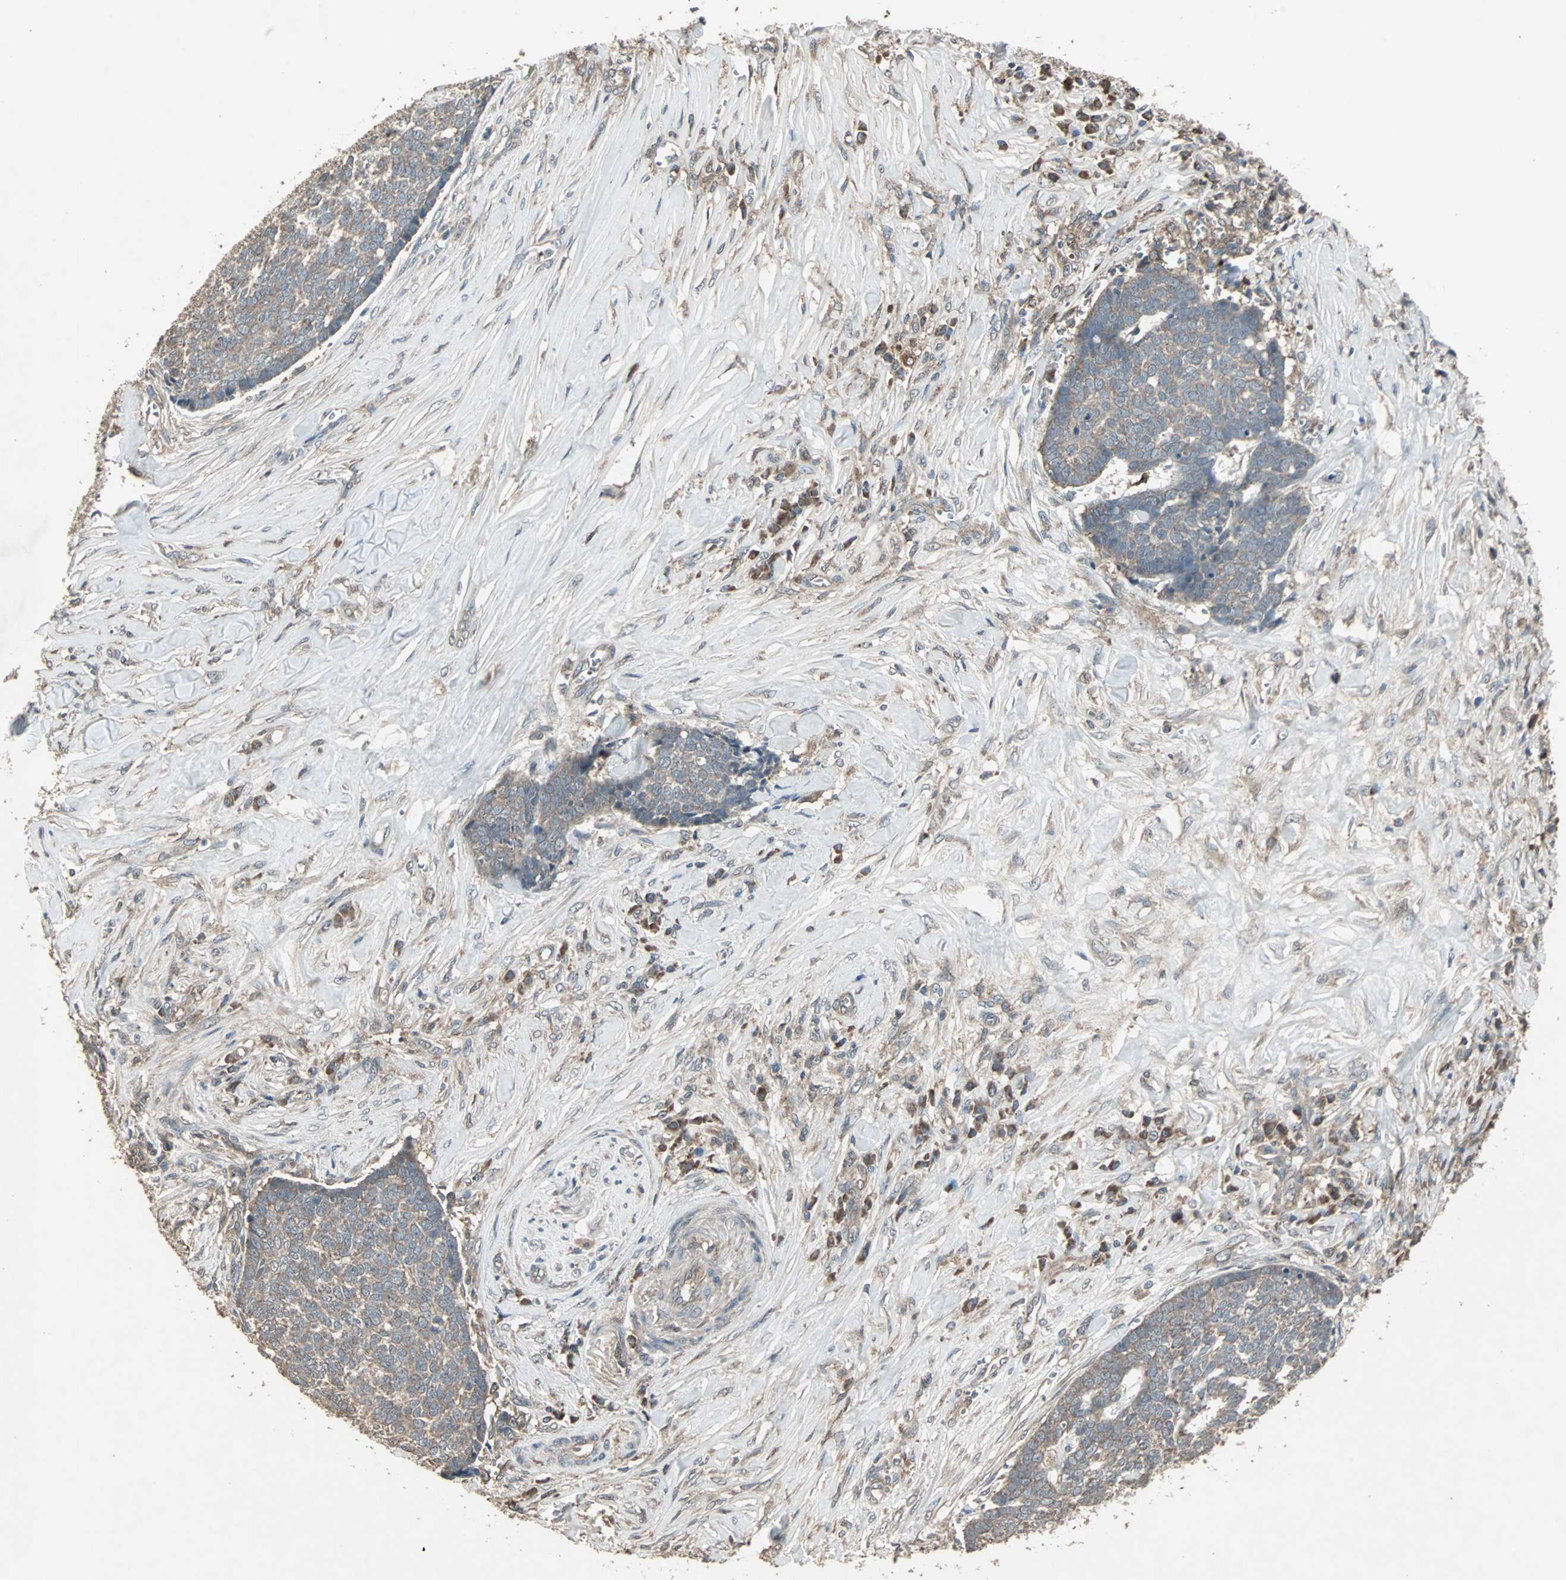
{"staining": {"intensity": "weak", "quantity": ">75%", "location": "cytoplasmic/membranous"}, "tissue": "skin cancer", "cell_type": "Tumor cells", "image_type": "cancer", "snomed": [{"axis": "morphology", "description": "Basal cell carcinoma"}, {"axis": "topography", "description": "Skin"}], "caption": "Brown immunohistochemical staining in human skin basal cell carcinoma demonstrates weak cytoplasmic/membranous staining in approximately >75% of tumor cells.", "gene": "UBAC1", "patient": {"sex": "male", "age": 84}}